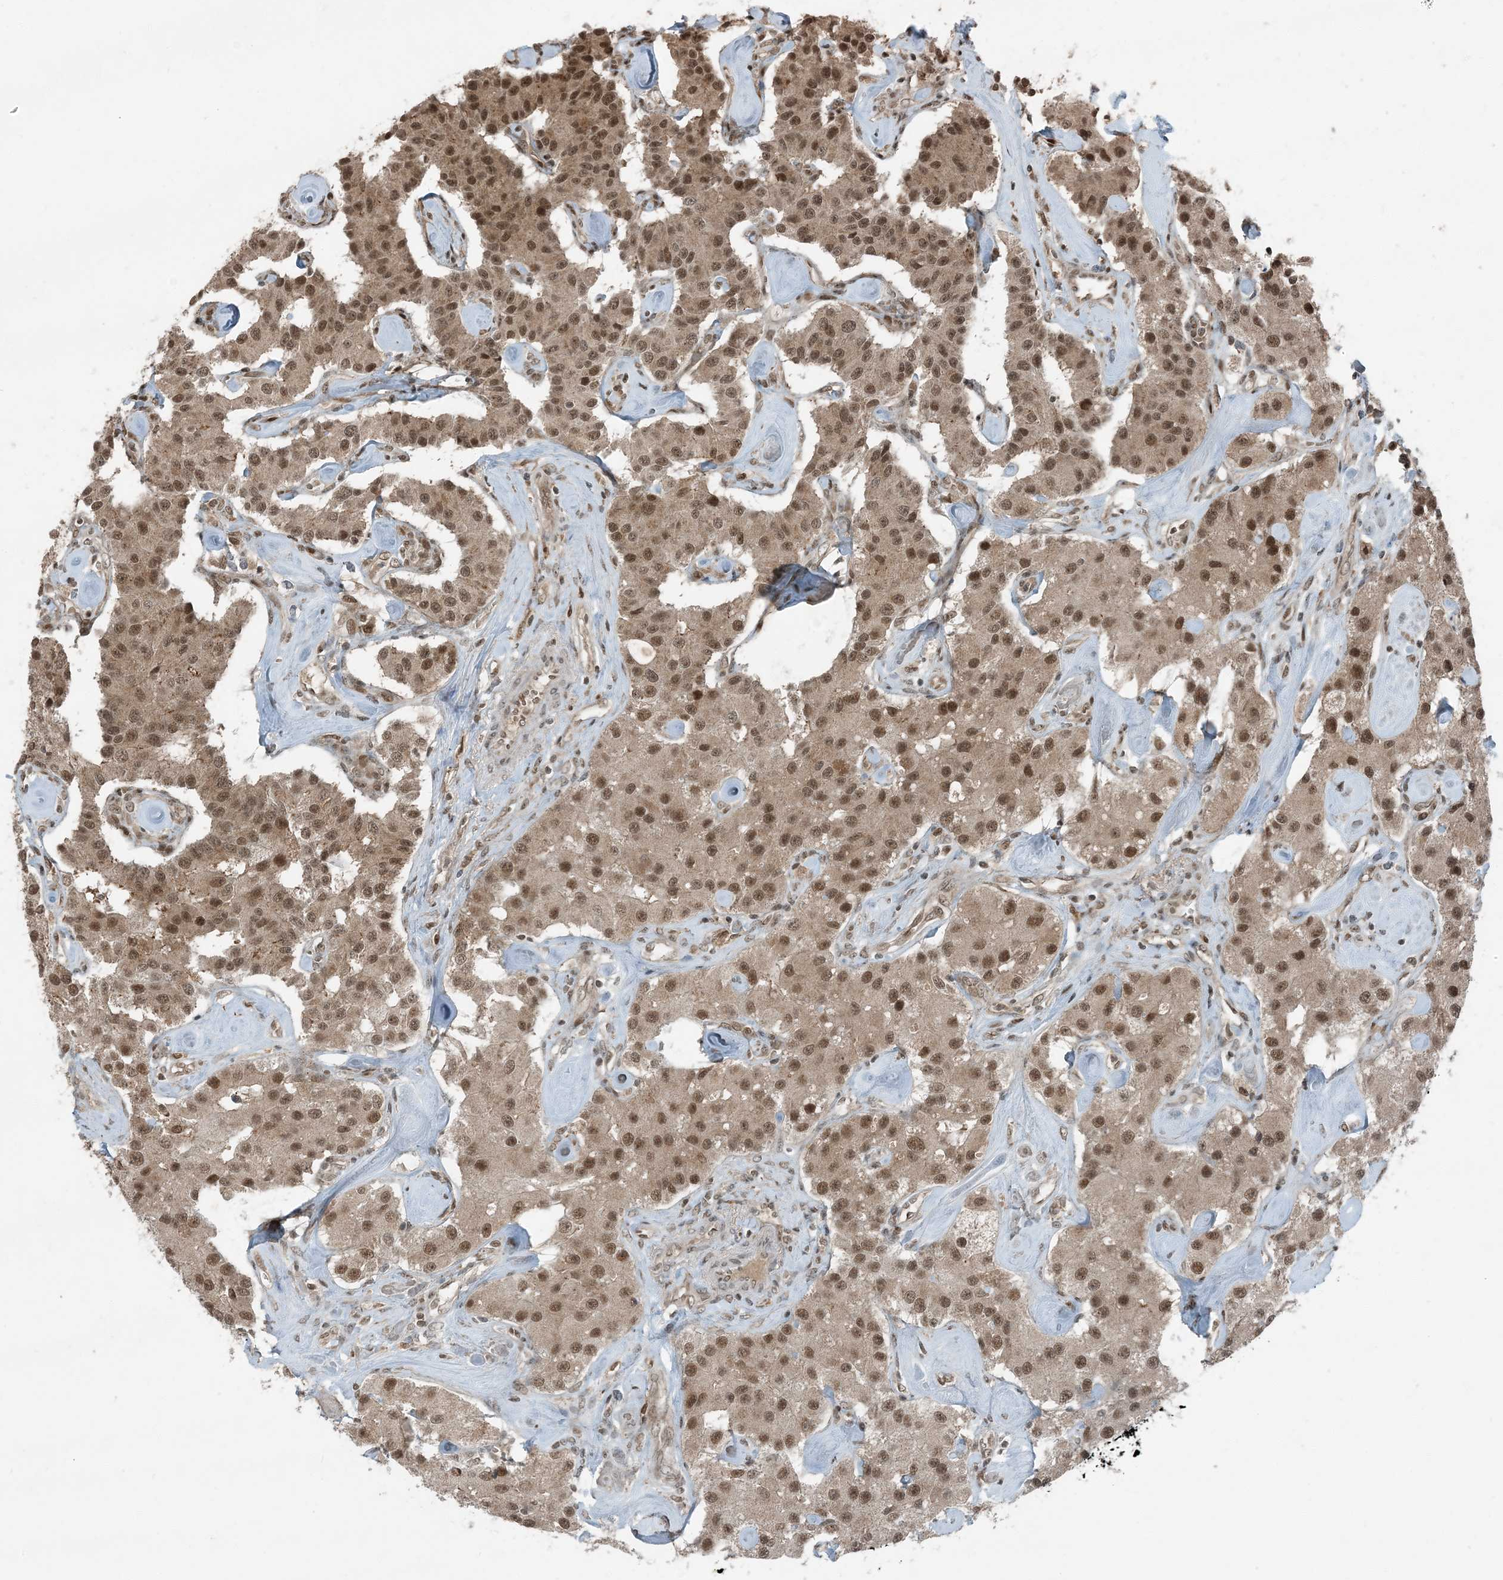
{"staining": {"intensity": "moderate", "quantity": ">75%", "location": "cytoplasmic/membranous,nuclear"}, "tissue": "carcinoid", "cell_type": "Tumor cells", "image_type": "cancer", "snomed": [{"axis": "morphology", "description": "Carcinoid, malignant, NOS"}, {"axis": "topography", "description": "Pancreas"}], "caption": "An immunohistochemistry (IHC) image of tumor tissue is shown. Protein staining in brown highlights moderate cytoplasmic/membranous and nuclear positivity in carcinoid within tumor cells. (DAB (3,3'-diaminobenzidine) IHC with brightfield microscopy, high magnification).", "gene": "TRAPPC12", "patient": {"sex": "male", "age": 41}}